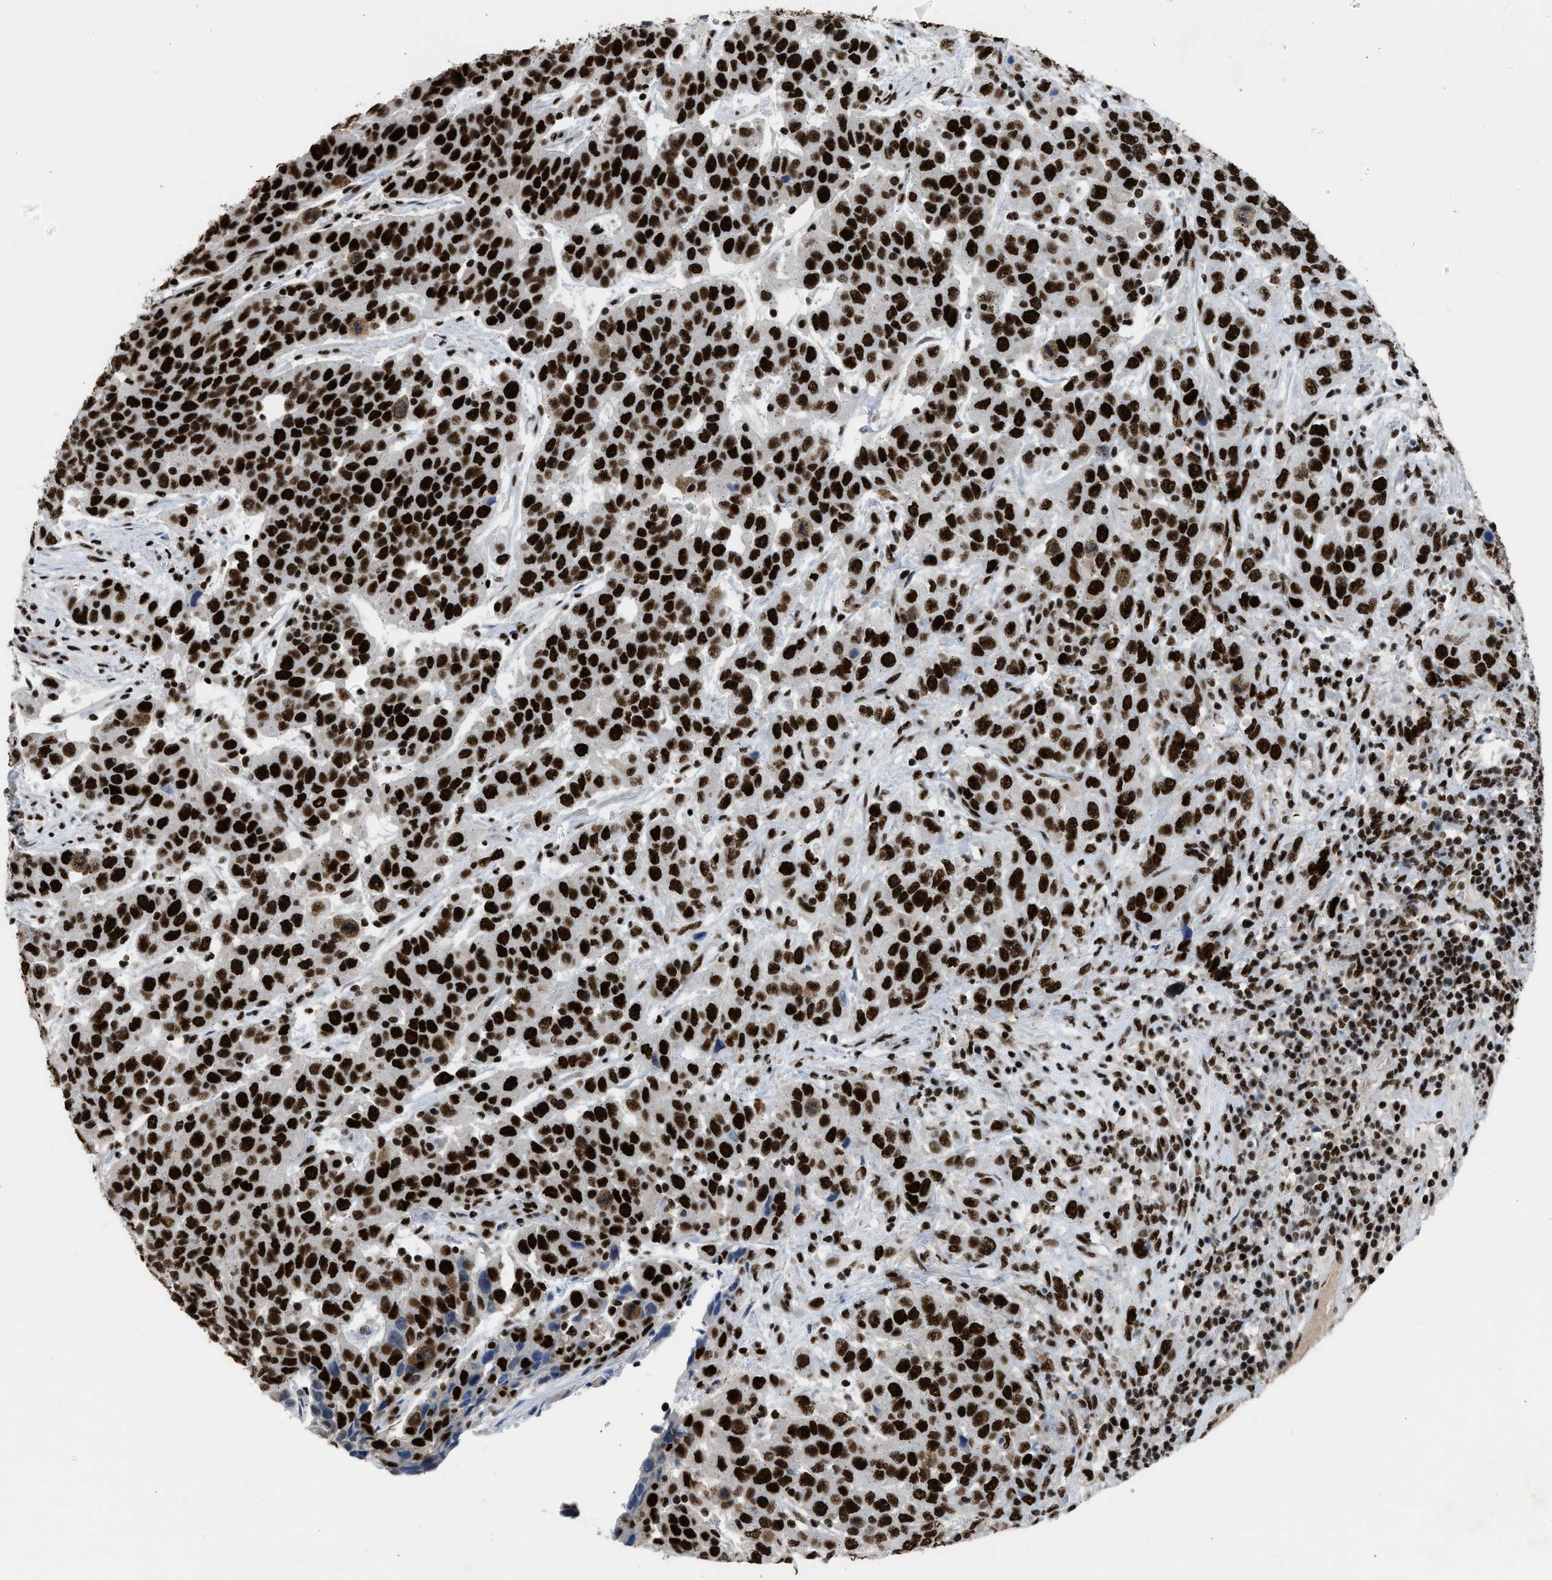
{"staining": {"intensity": "strong", "quantity": ">75%", "location": "nuclear"}, "tissue": "urothelial cancer", "cell_type": "Tumor cells", "image_type": "cancer", "snomed": [{"axis": "morphology", "description": "Urothelial carcinoma, High grade"}, {"axis": "topography", "description": "Urinary bladder"}], "caption": "A high amount of strong nuclear positivity is seen in about >75% of tumor cells in urothelial carcinoma (high-grade) tissue.", "gene": "SCAF4", "patient": {"sex": "female", "age": 80}}